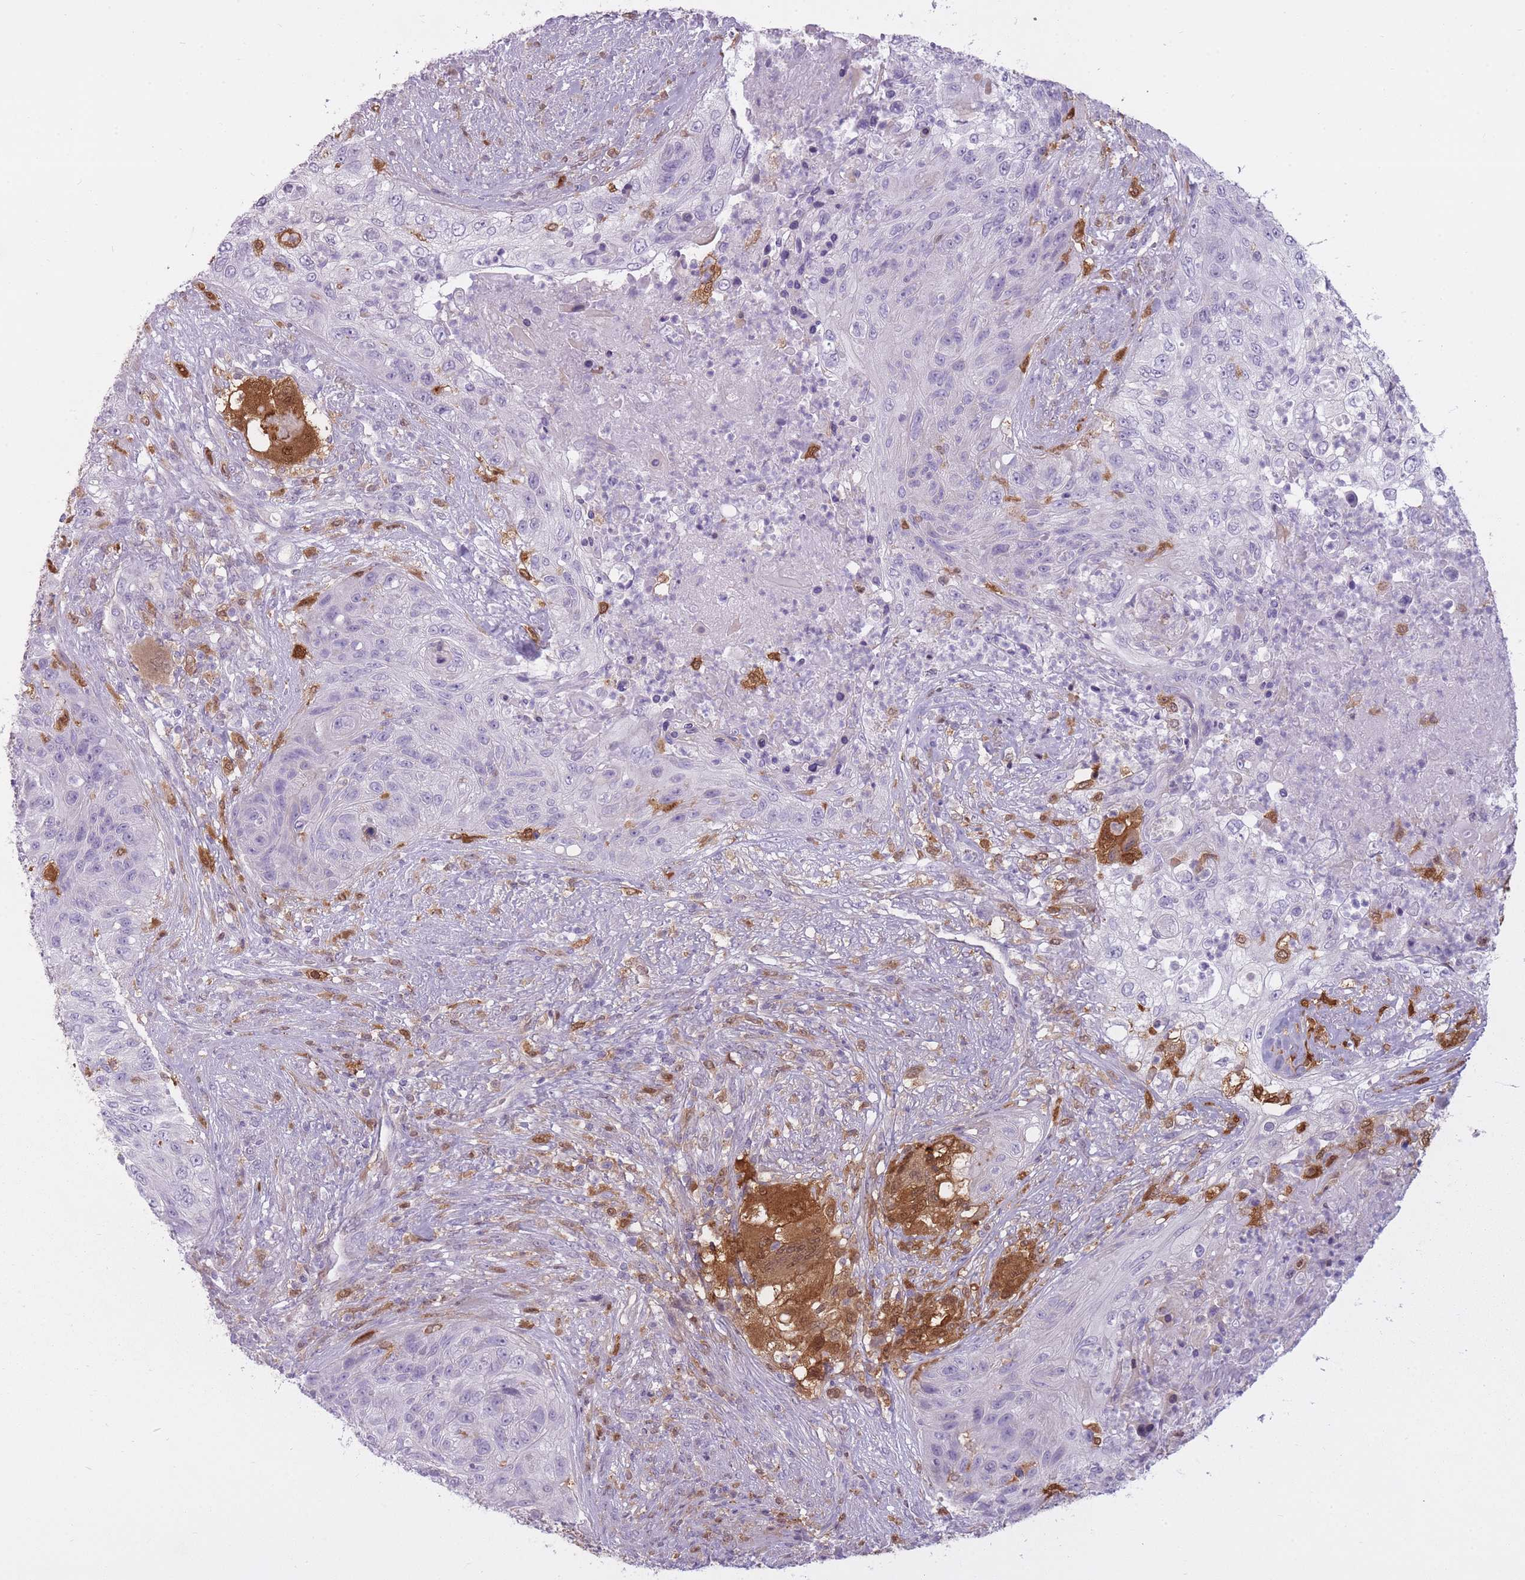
{"staining": {"intensity": "negative", "quantity": "none", "location": "none"}, "tissue": "urothelial cancer", "cell_type": "Tumor cells", "image_type": "cancer", "snomed": [{"axis": "morphology", "description": "Urothelial carcinoma, High grade"}, {"axis": "topography", "description": "Urinary bladder"}], "caption": "Immunohistochemical staining of high-grade urothelial carcinoma exhibits no significant expression in tumor cells.", "gene": "LGALS9", "patient": {"sex": "female", "age": 60}}